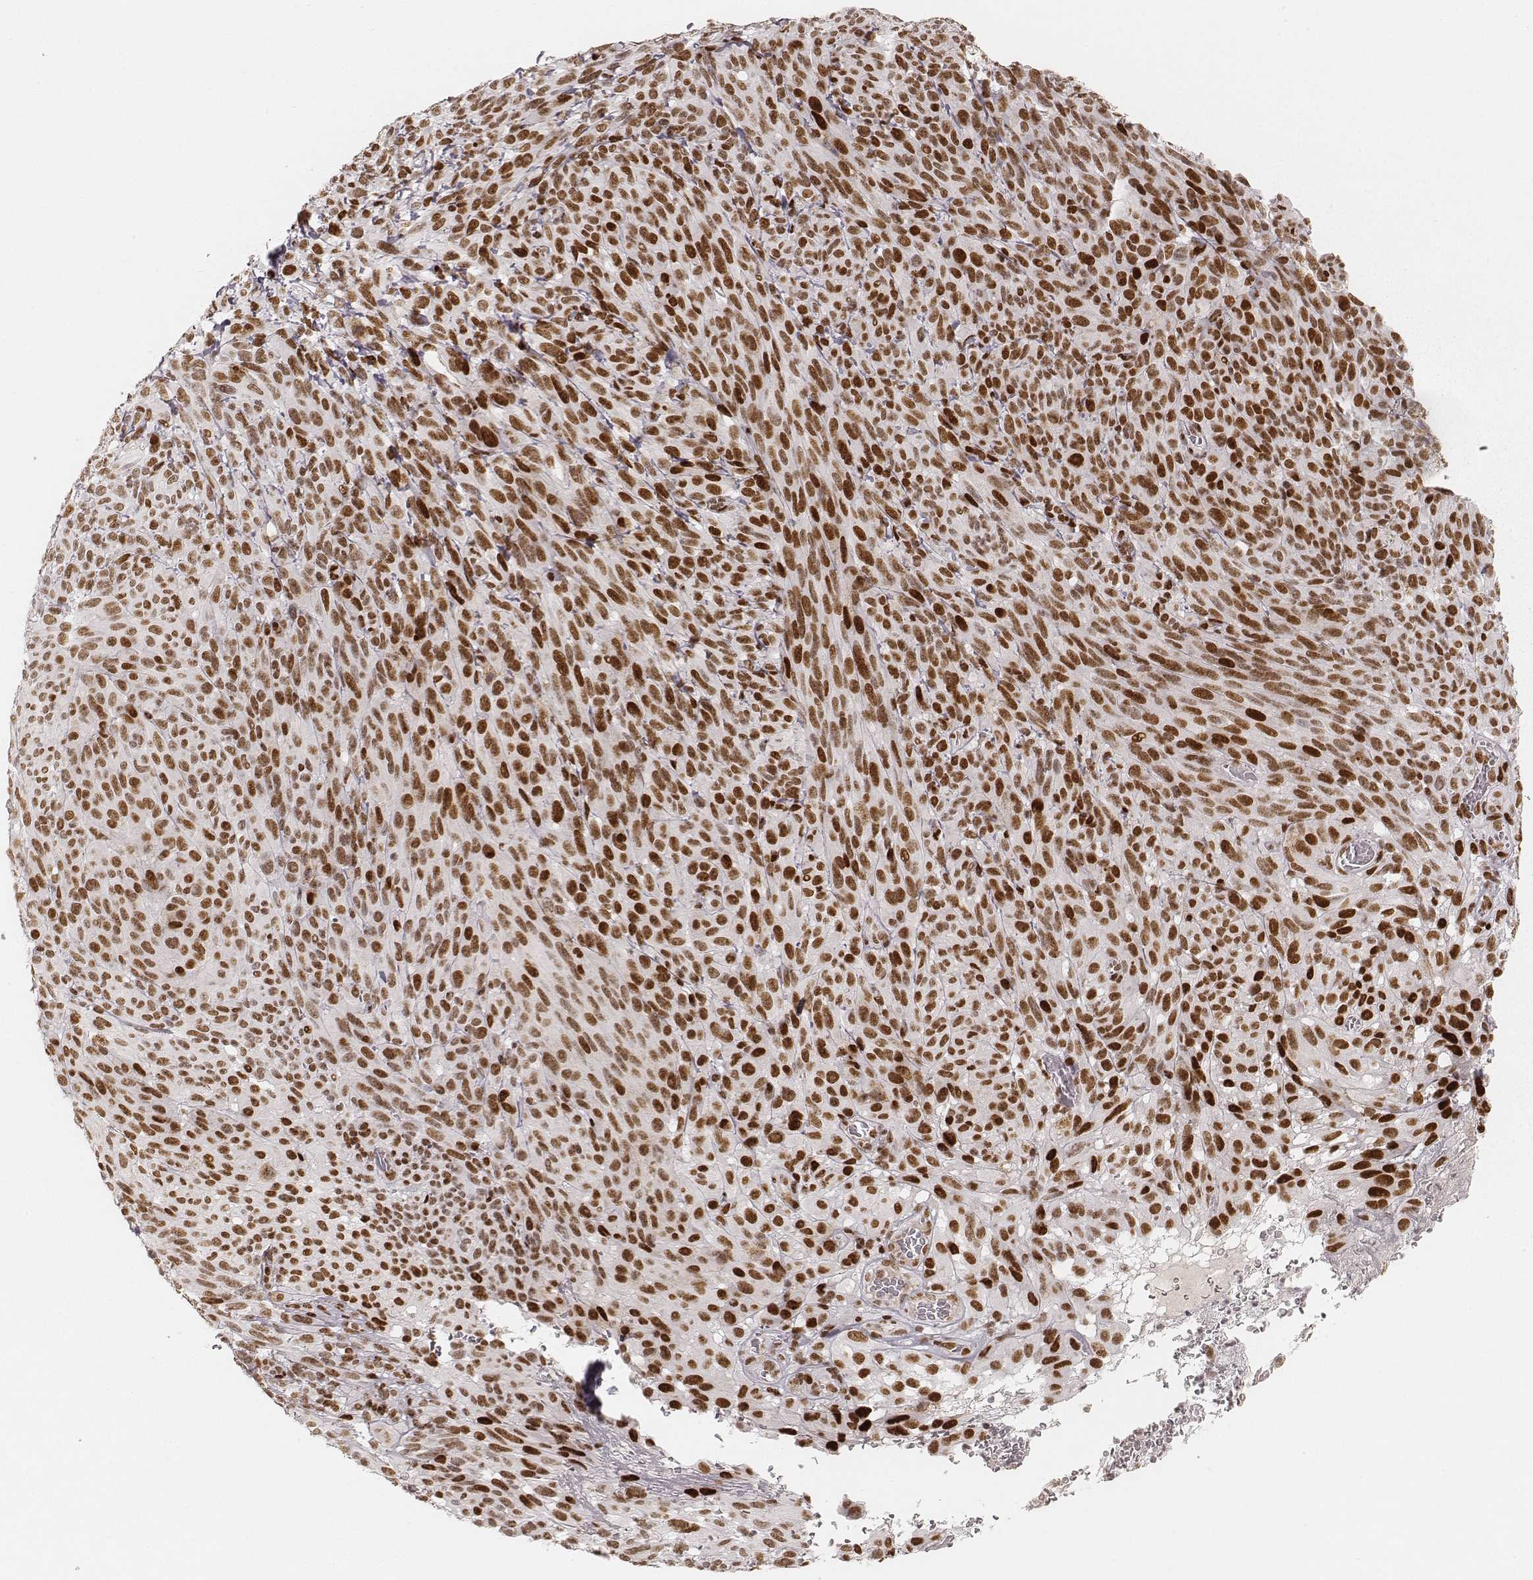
{"staining": {"intensity": "strong", "quantity": ">75%", "location": "nuclear"}, "tissue": "melanoma", "cell_type": "Tumor cells", "image_type": "cancer", "snomed": [{"axis": "morphology", "description": "Malignant melanoma, NOS"}, {"axis": "topography", "description": "Skin"}], "caption": "A photomicrograph of human melanoma stained for a protein exhibits strong nuclear brown staining in tumor cells. The staining was performed using DAB to visualize the protein expression in brown, while the nuclei were stained in blue with hematoxylin (Magnification: 20x).", "gene": "HNRNPC", "patient": {"sex": "male", "age": 83}}